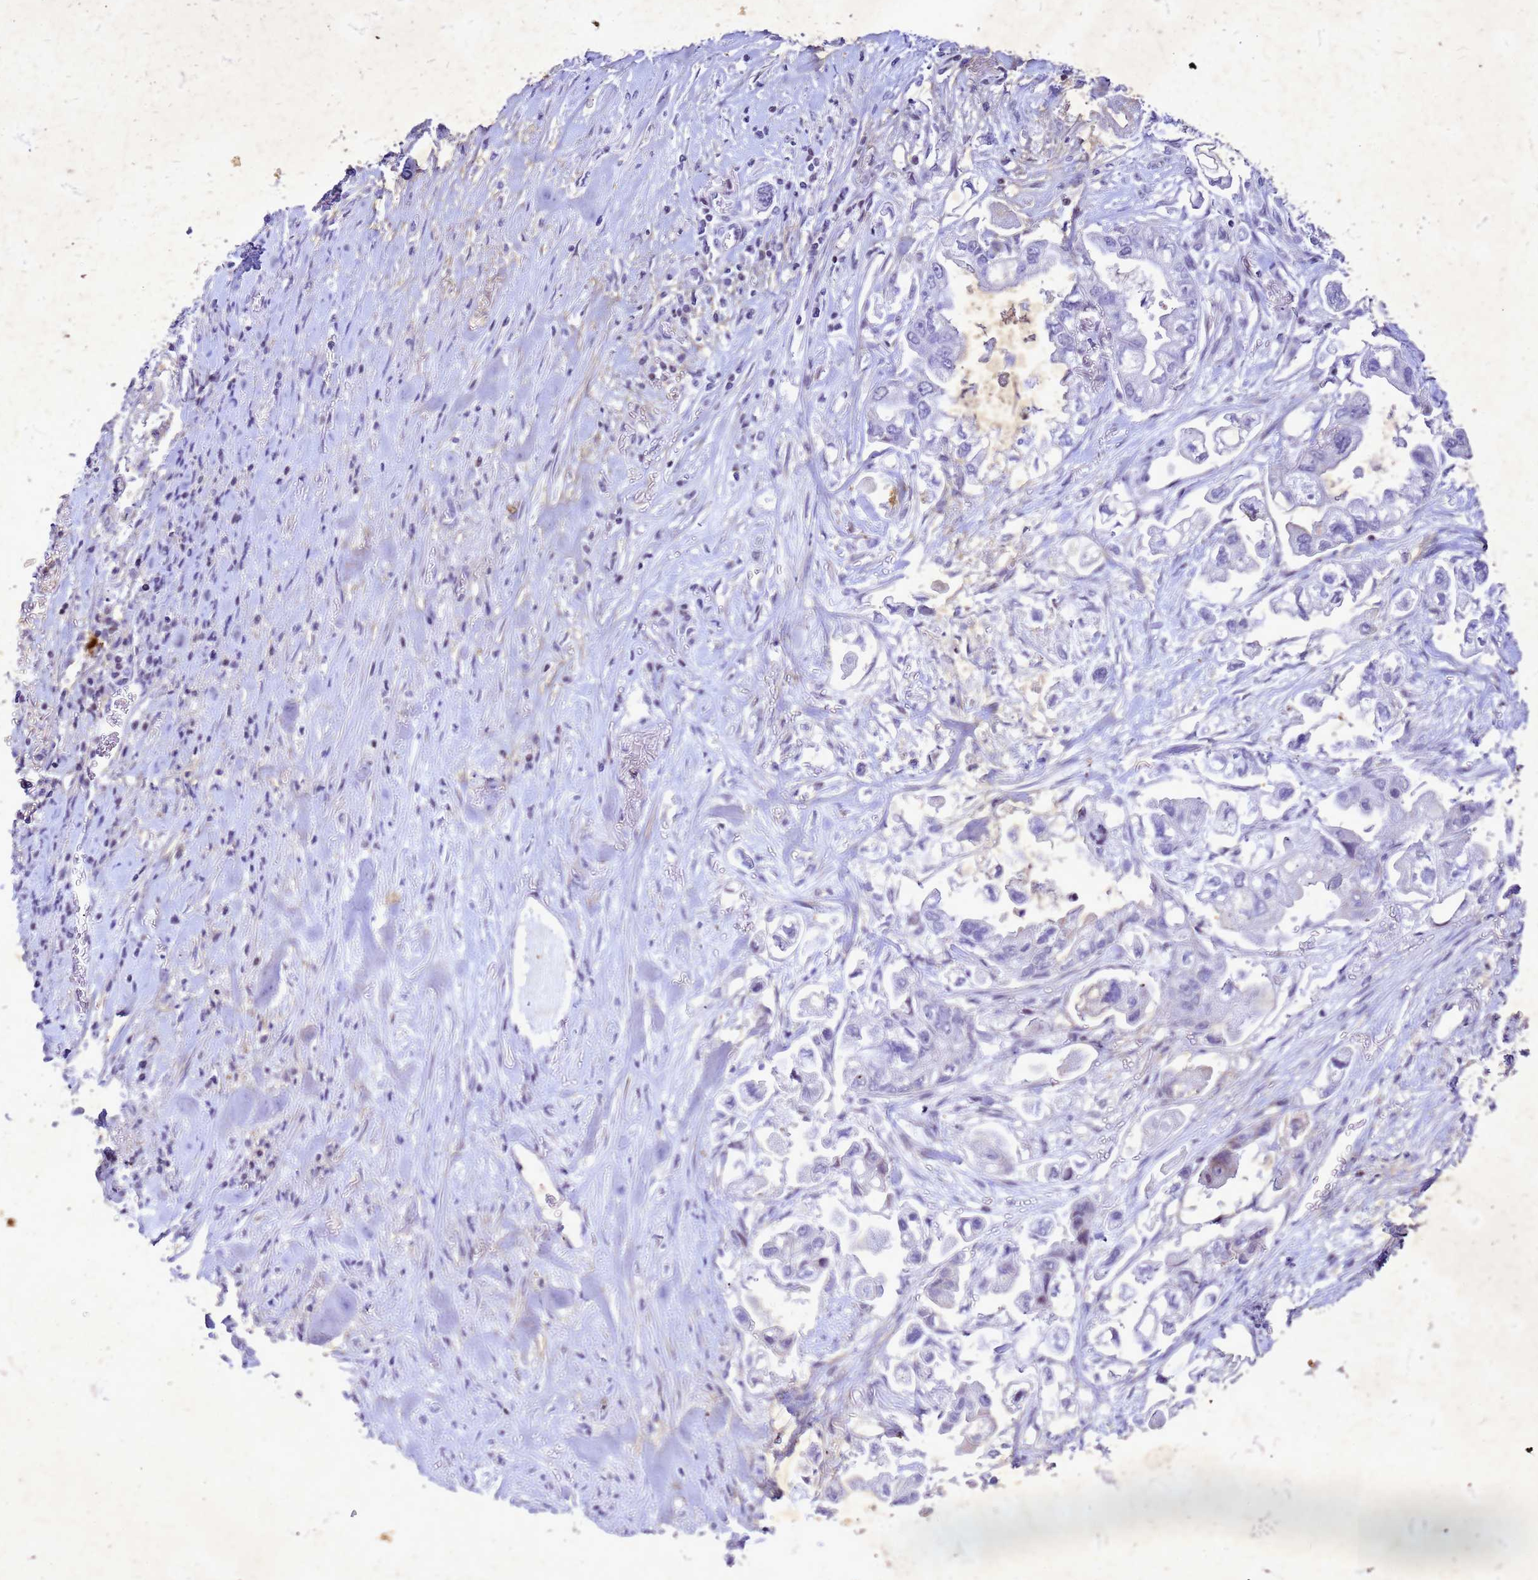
{"staining": {"intensity": "negative", "quantity": "none", "location": "none"}, "tissue": "stomach cancer", "cell_type": "Tumor cells", "image_type": "cancer", "snomed": [{"axis": "morphology", "description": "Adenocarcinoma, NOS"}, {"axis": "topography", "description": "Stomach"}], "caption": "Protein analysis of stomach adenocarcinoma exhibits no significant staining in tumor cells. (IHC, brightfield microscopy, high magnification).", "gene": "COPS9", "patient": {"sex": "male", "age": 62}}